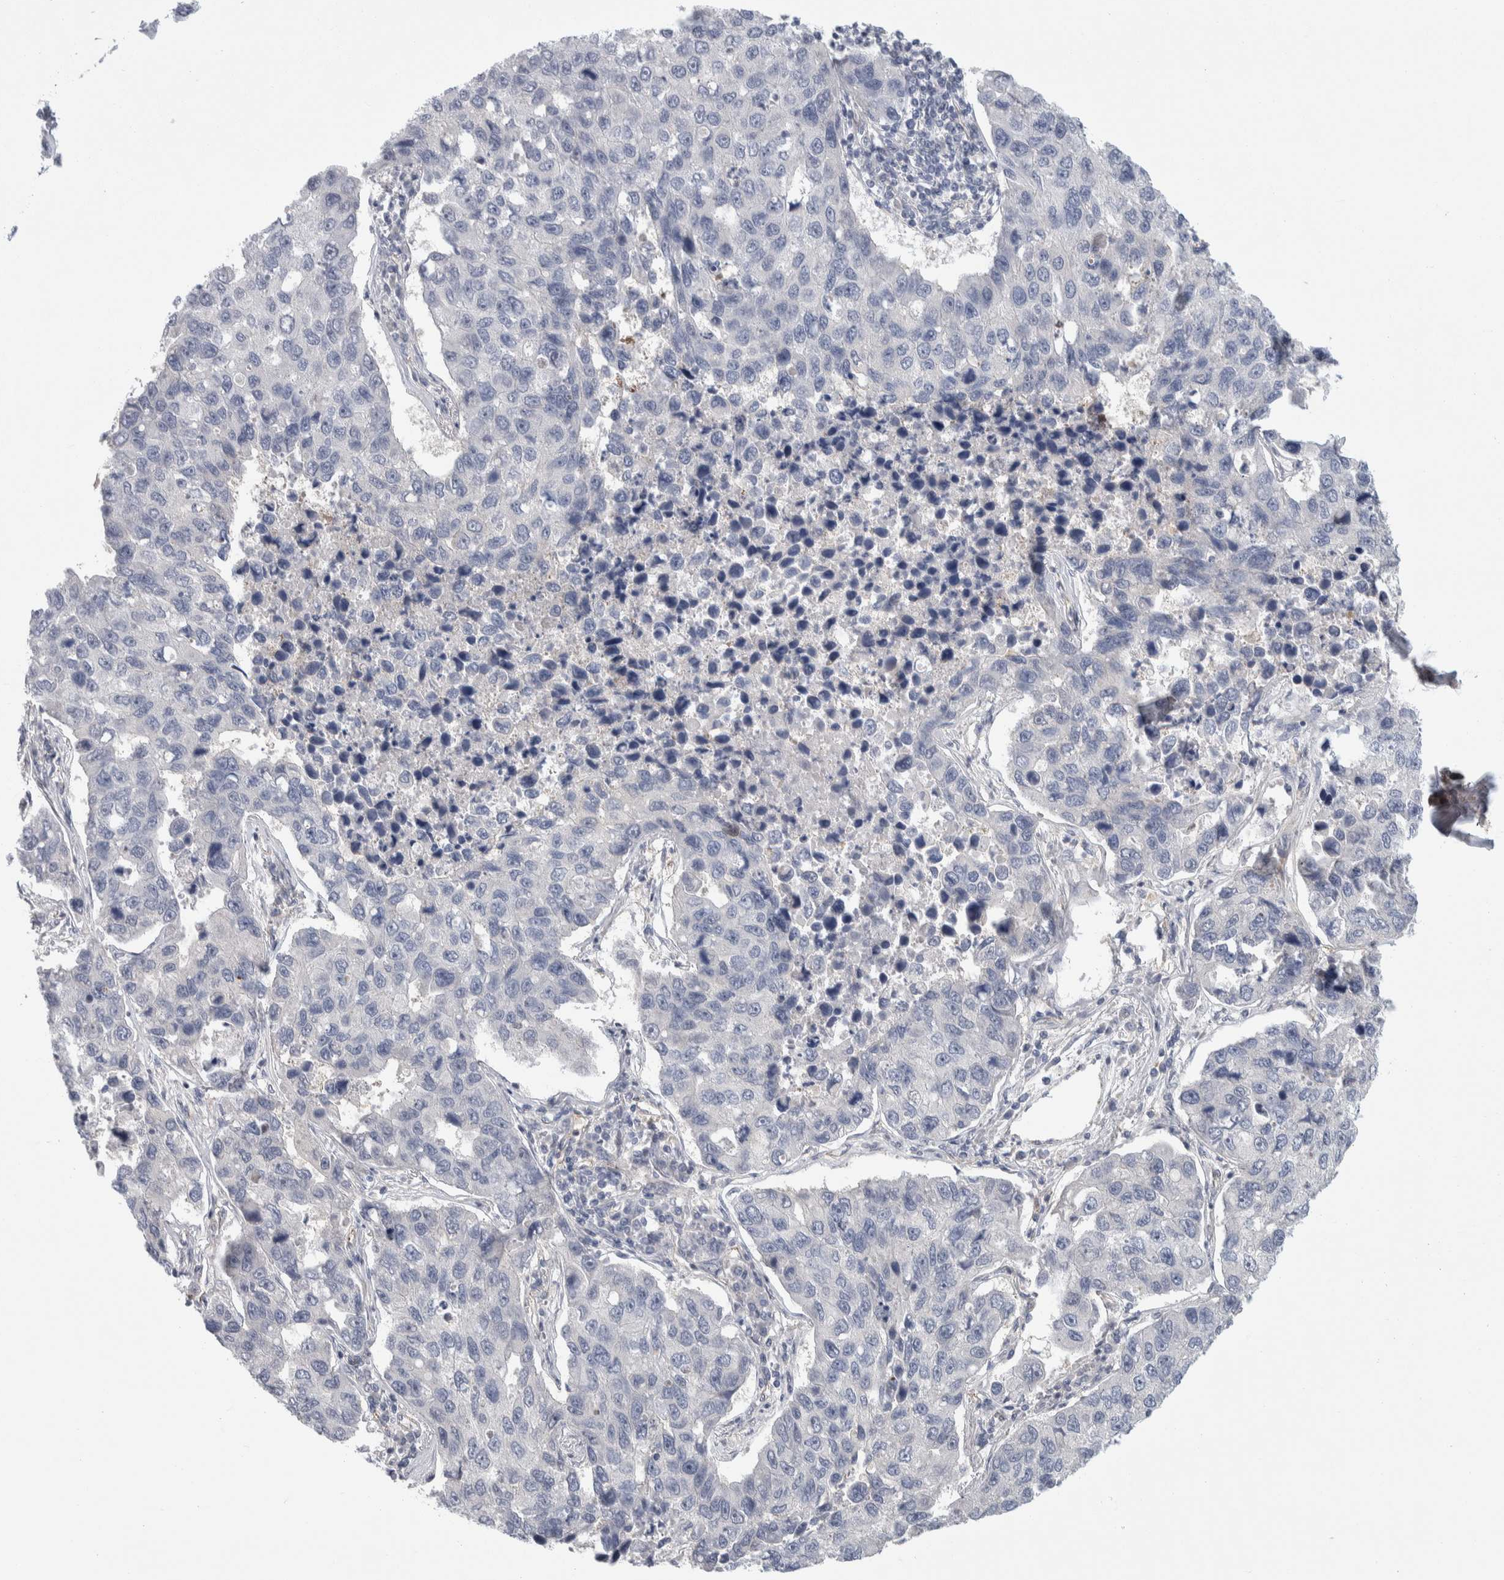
{"staining": {"intensity": "negative", "quantity": "none", "location": "none"}, "tissue": "lung cancer", "cell_type": "Tumor cells", "image_type": "cancer", "snomed": [{"axis": "morphology", "description": "Adenocarcinoma, NOS"}, {"axis": "topography", "description": "Lung"}], "caption": "The image reveals no staining of tumor cells in lung cancer (adenocarcinoma).", "gene": "ZNF862", "patient": {"sex": "male", "age": 64}}